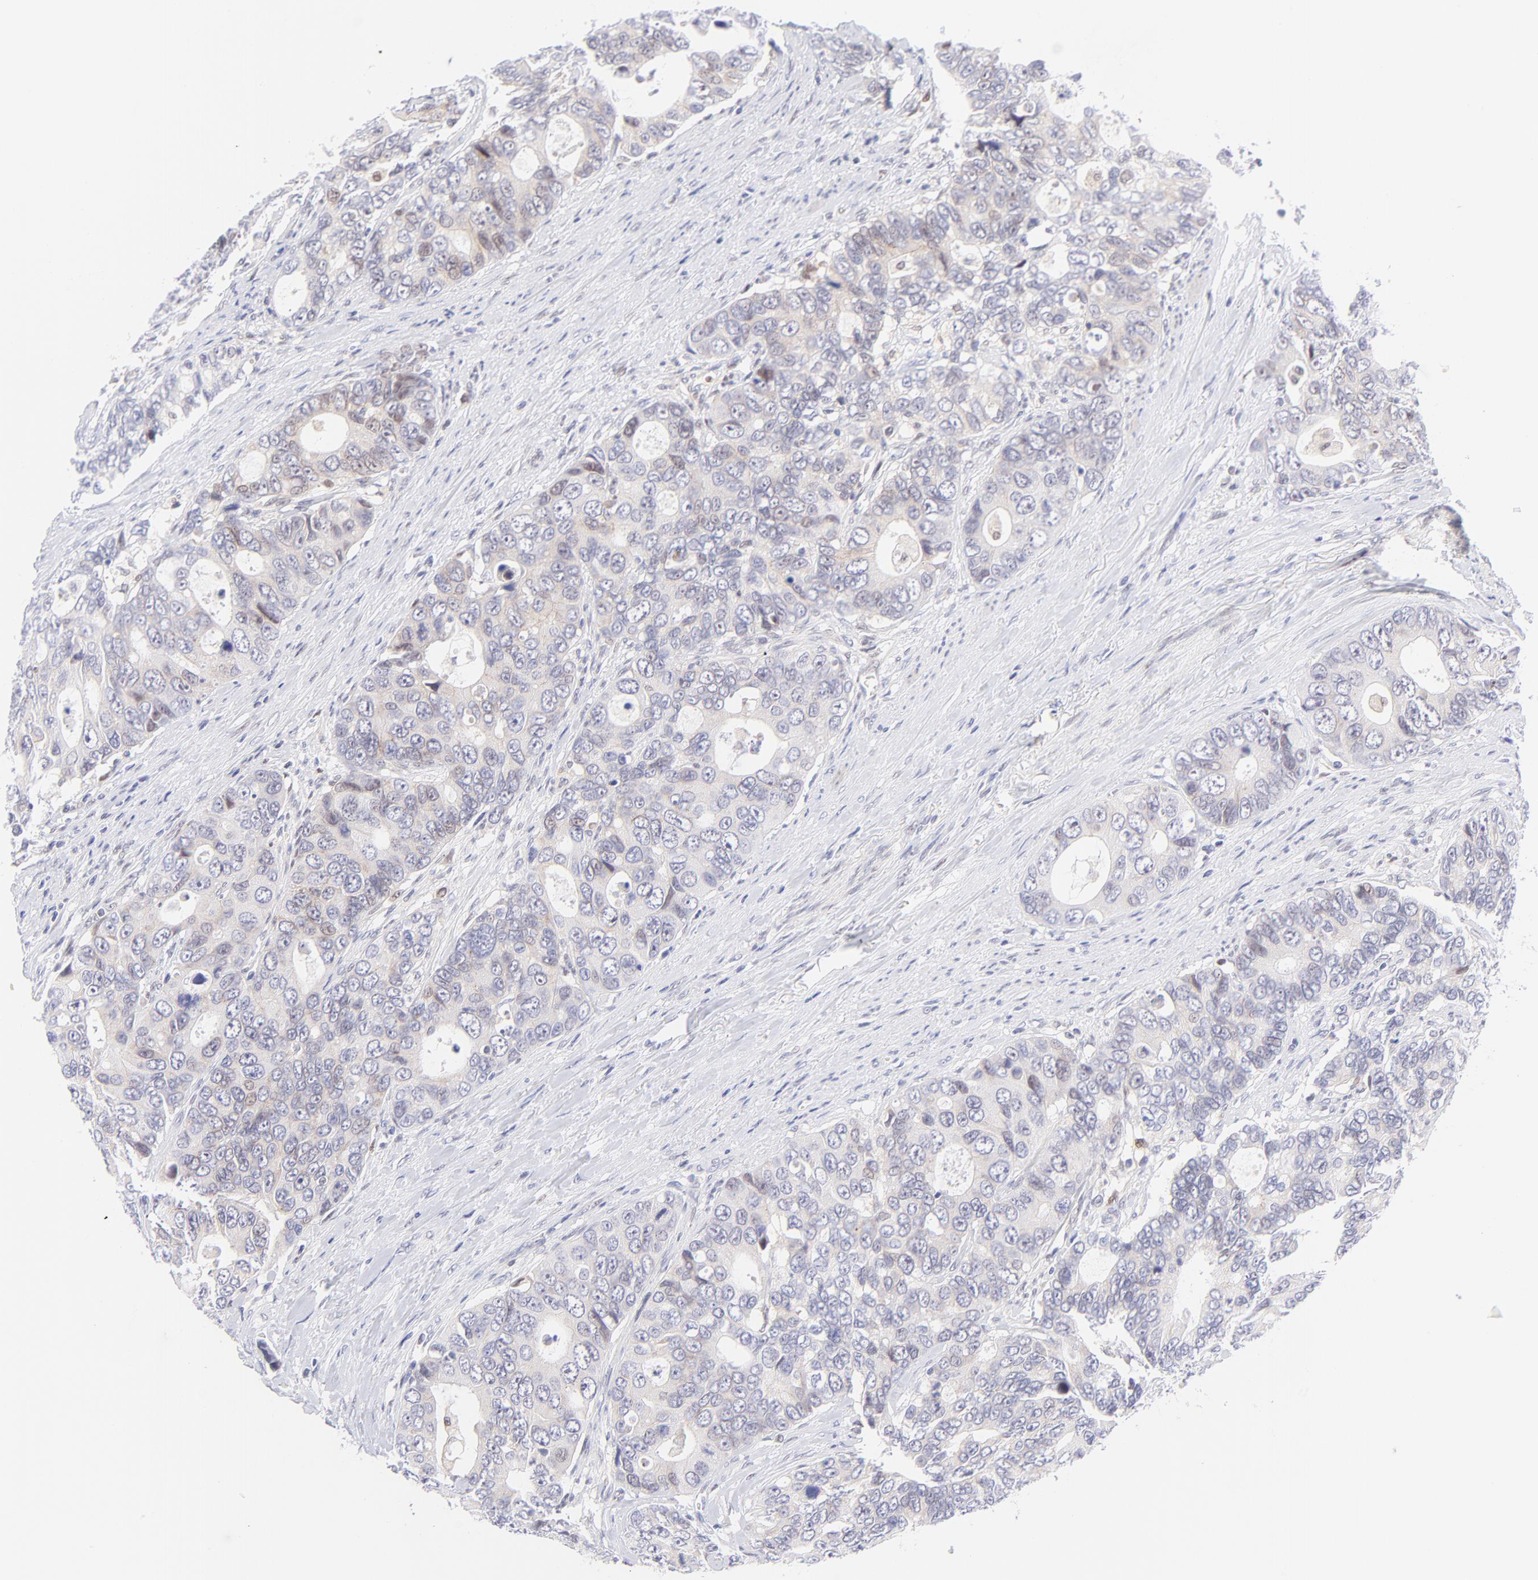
{"staining": {"intensity": "weak", "quantity": "<25%", "location": "cytoplasmic/membranous,nuclear"}, "tissue": "colorectal cancer", "cell_type": "Tumor cells", "image_type": "cancer", "snomed": [{"axis": "morphology", "description": "Adenocarcinoma, NOS"}, {"axis": "topography", "description": "Rectum"}], "caption": "Immunohistochemistry (IHC) histopathology image of human colorectal cancer (adenocarcinoma) stained for a protein (brown), which shows no staining in tumor cells.", "gene": "PBDC1", "patient": {"sex": "female", "age": 67}}